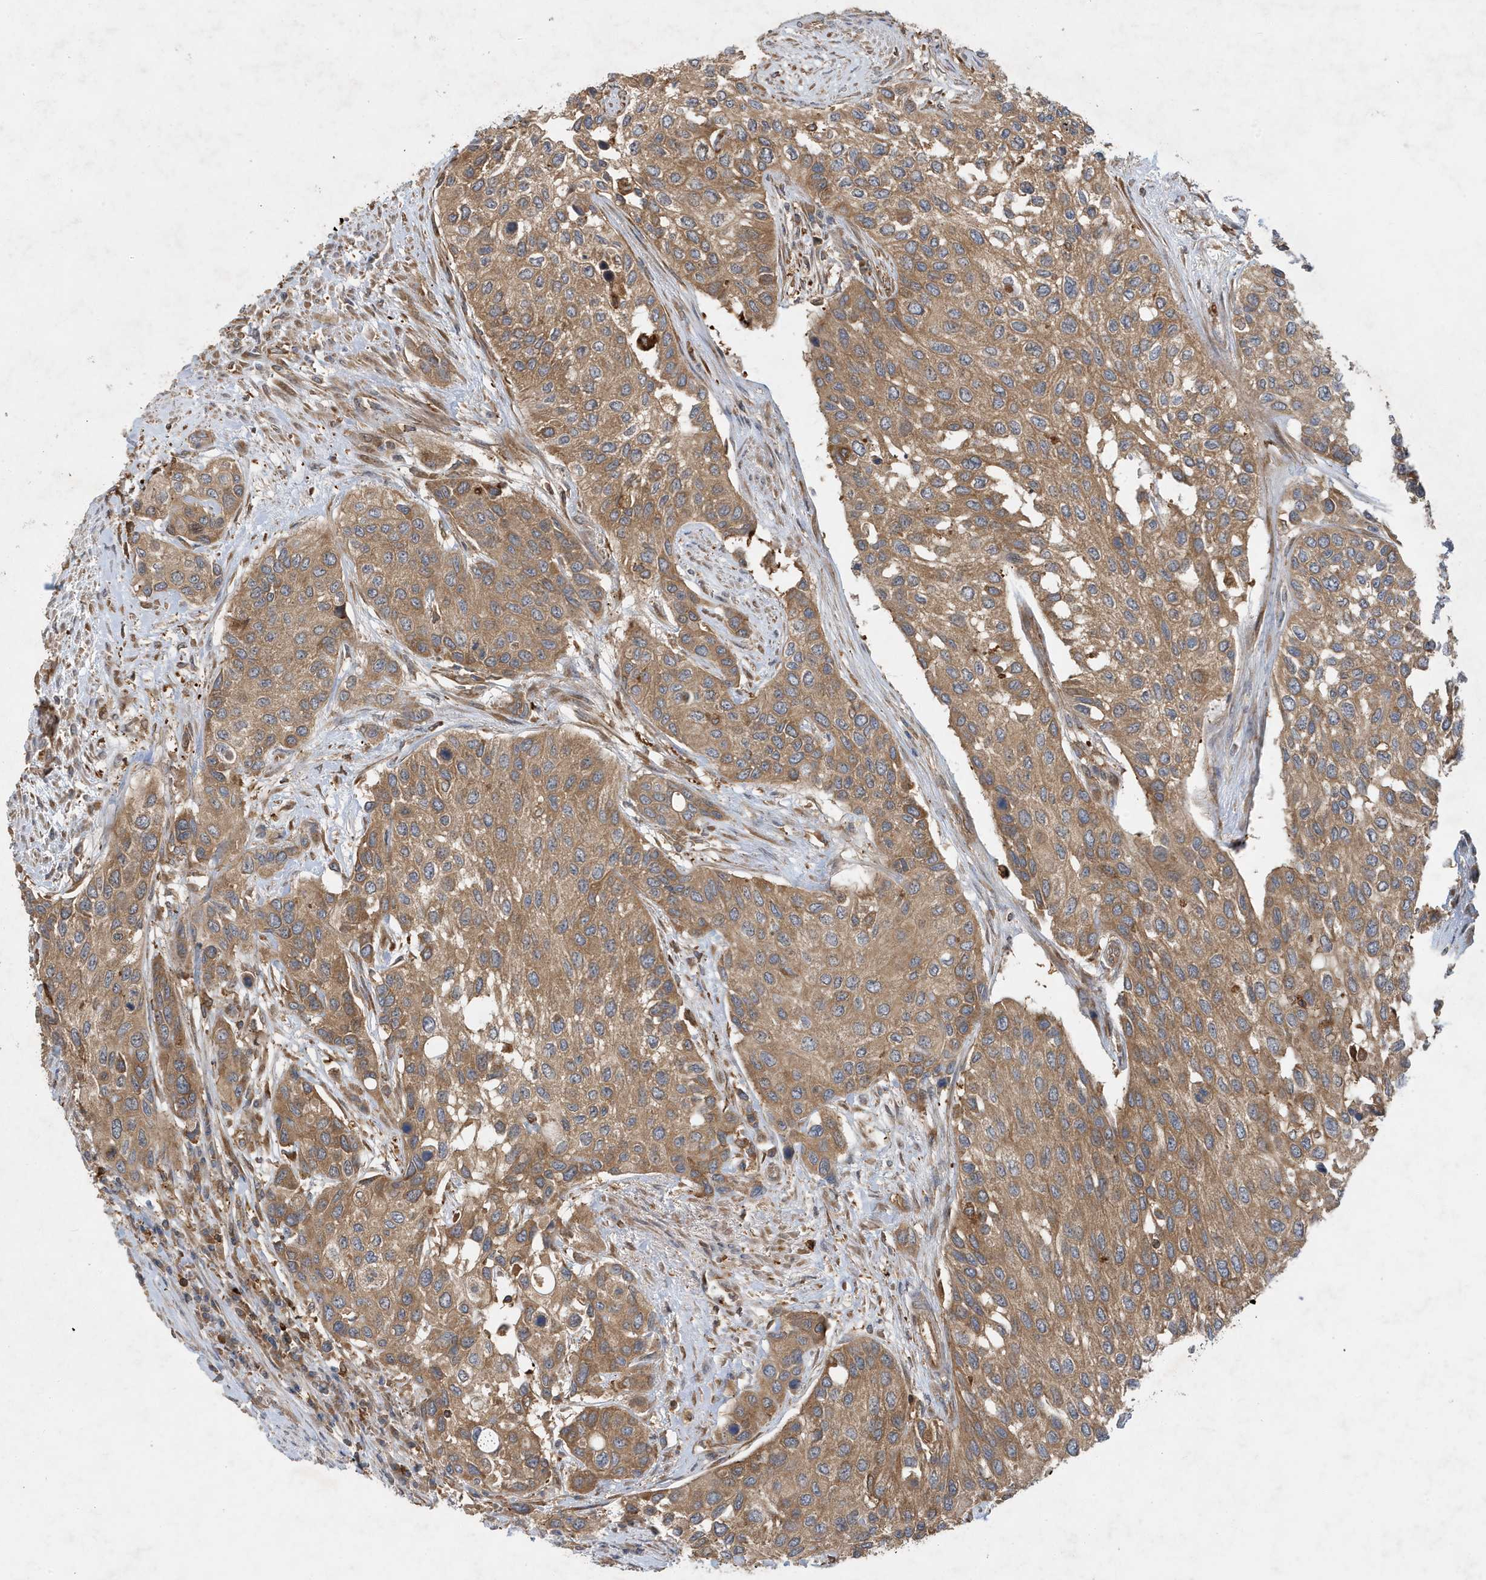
{"staining": {"intensity": "moderate", "quantity": ">75%", "location": "cytoplasmic/membranous"}, "tissue": "urothelial cancer", "cell_type": "Tumor cells", "image_type": "cancer", "snomed": [{"axis": "morphology", "description": "Normal tissue, NOS"}, {"axis": "morphology", "description": "Urothelial carcinoma, High grade"}, {"axis": "topography", "description": "Vascular tissue"}, {"axis": "topography", "description": "Urinary bladder"}], "caption": "DAB immunohistochemical staining of human urothelial cancer exhibits moderate cytoplasmic/membranous protein positivity in about >75% of tumor cells. (Brightfield microscopy of DAB IHC at high magnification).", "gene": "LAPTM4A", "patient": {"sex": "female", "age": 56}}